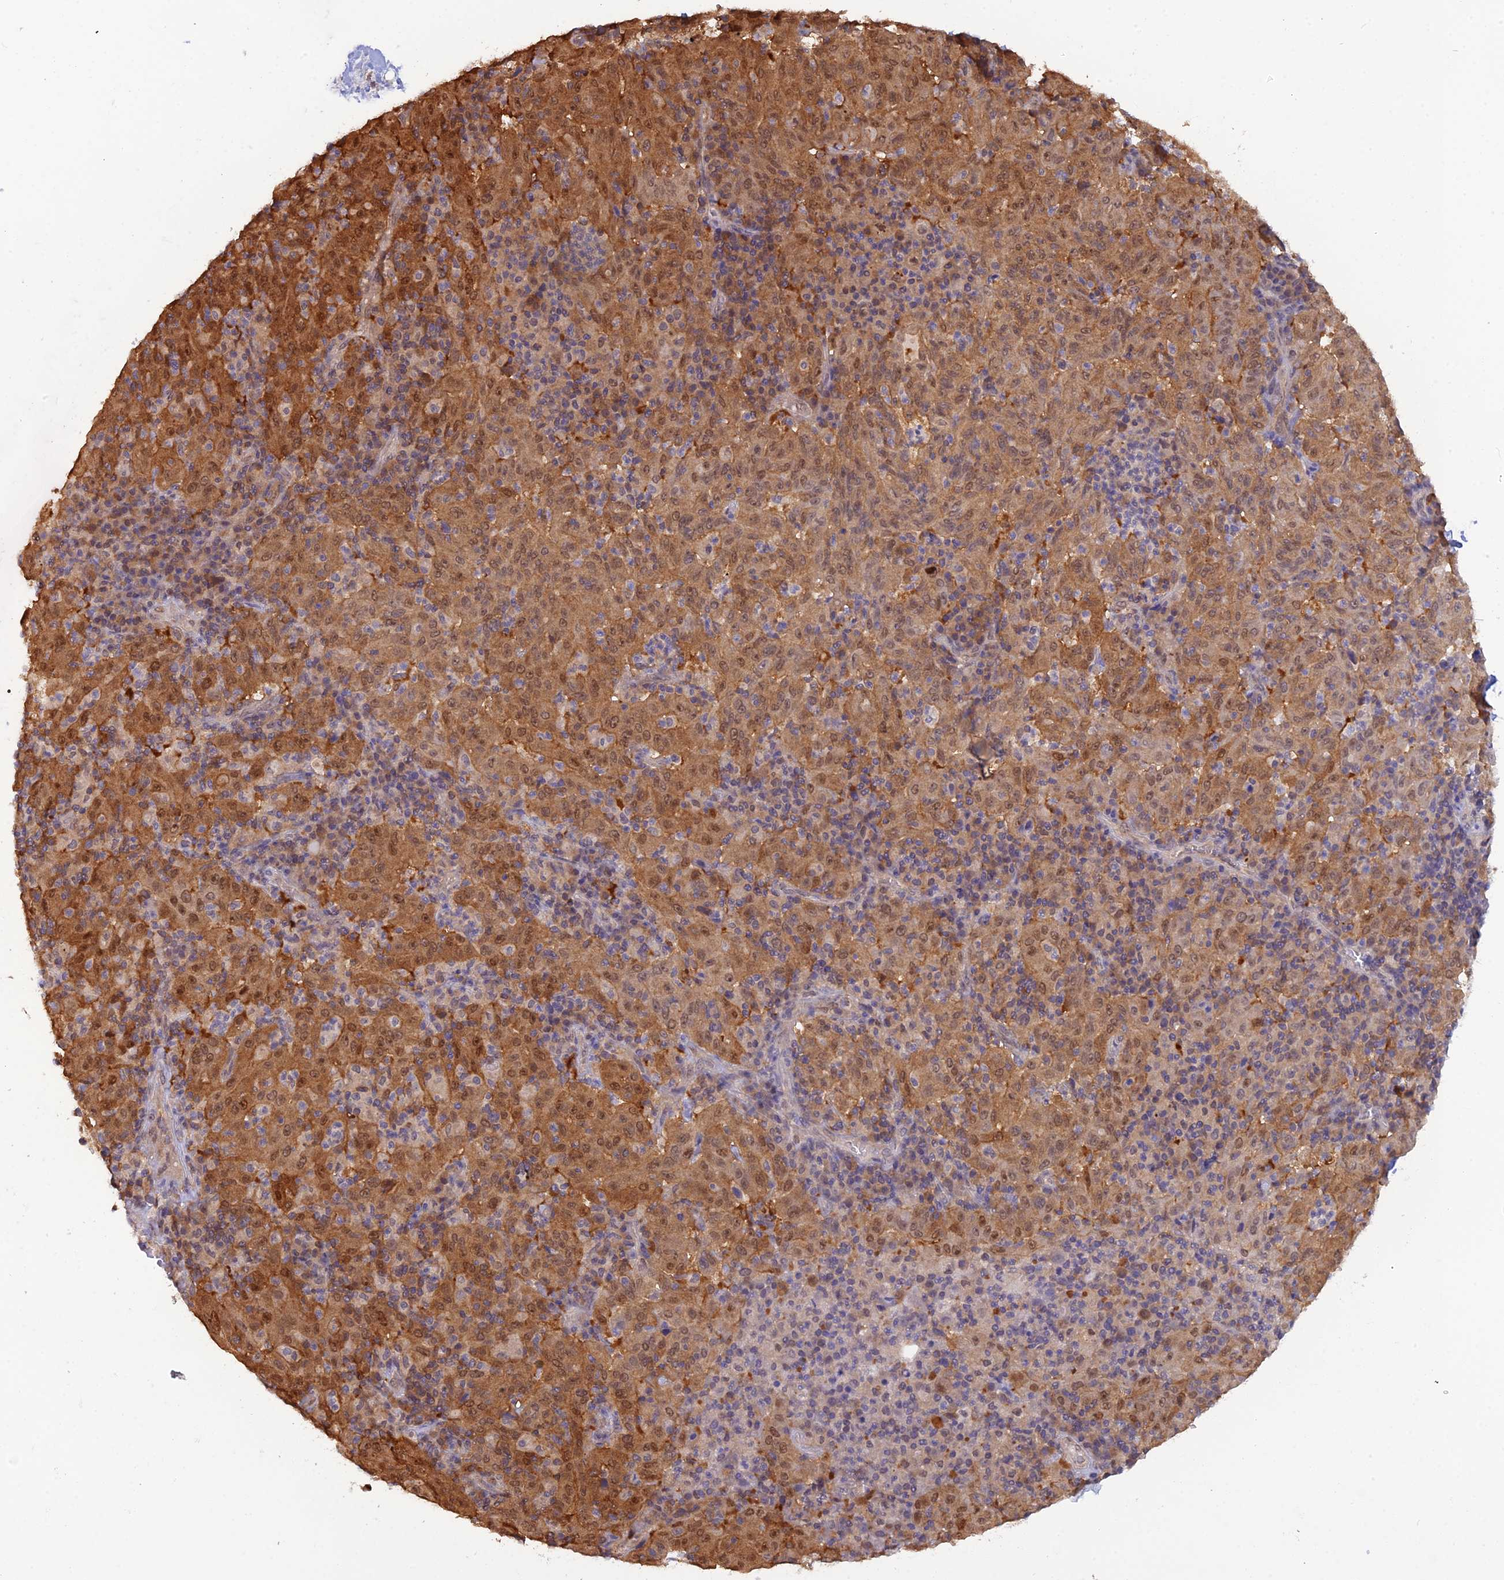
{"staining": {"intensity": "strong", "quantity": ">75%", "location": "cytoplasmic/membranous,nuclear"}, "tissue": "pancreatic cancer", "cell_type": "Tumor cells", "image_type": "cancer", "snomed": [{"axis": "morphology", "description": "Adenocarcinoma, NOS"}, {"axis": "topography", "description": "Pancreas"}], "caption": "Immunohistochemistry (IHC) histopathology image of neoplastic tissue: human pancreatic adenocarcinoma stained using immunohistochemistry exhibits high levels of strong protein expression localized specifically in the cytoplasmic/membranous and nuclear of tumor cells, appearing as a cytoplasmic/membranous and nuclear brown color.", "gene": "HINT1", "patient": {"sex": "male", "age": 63}}